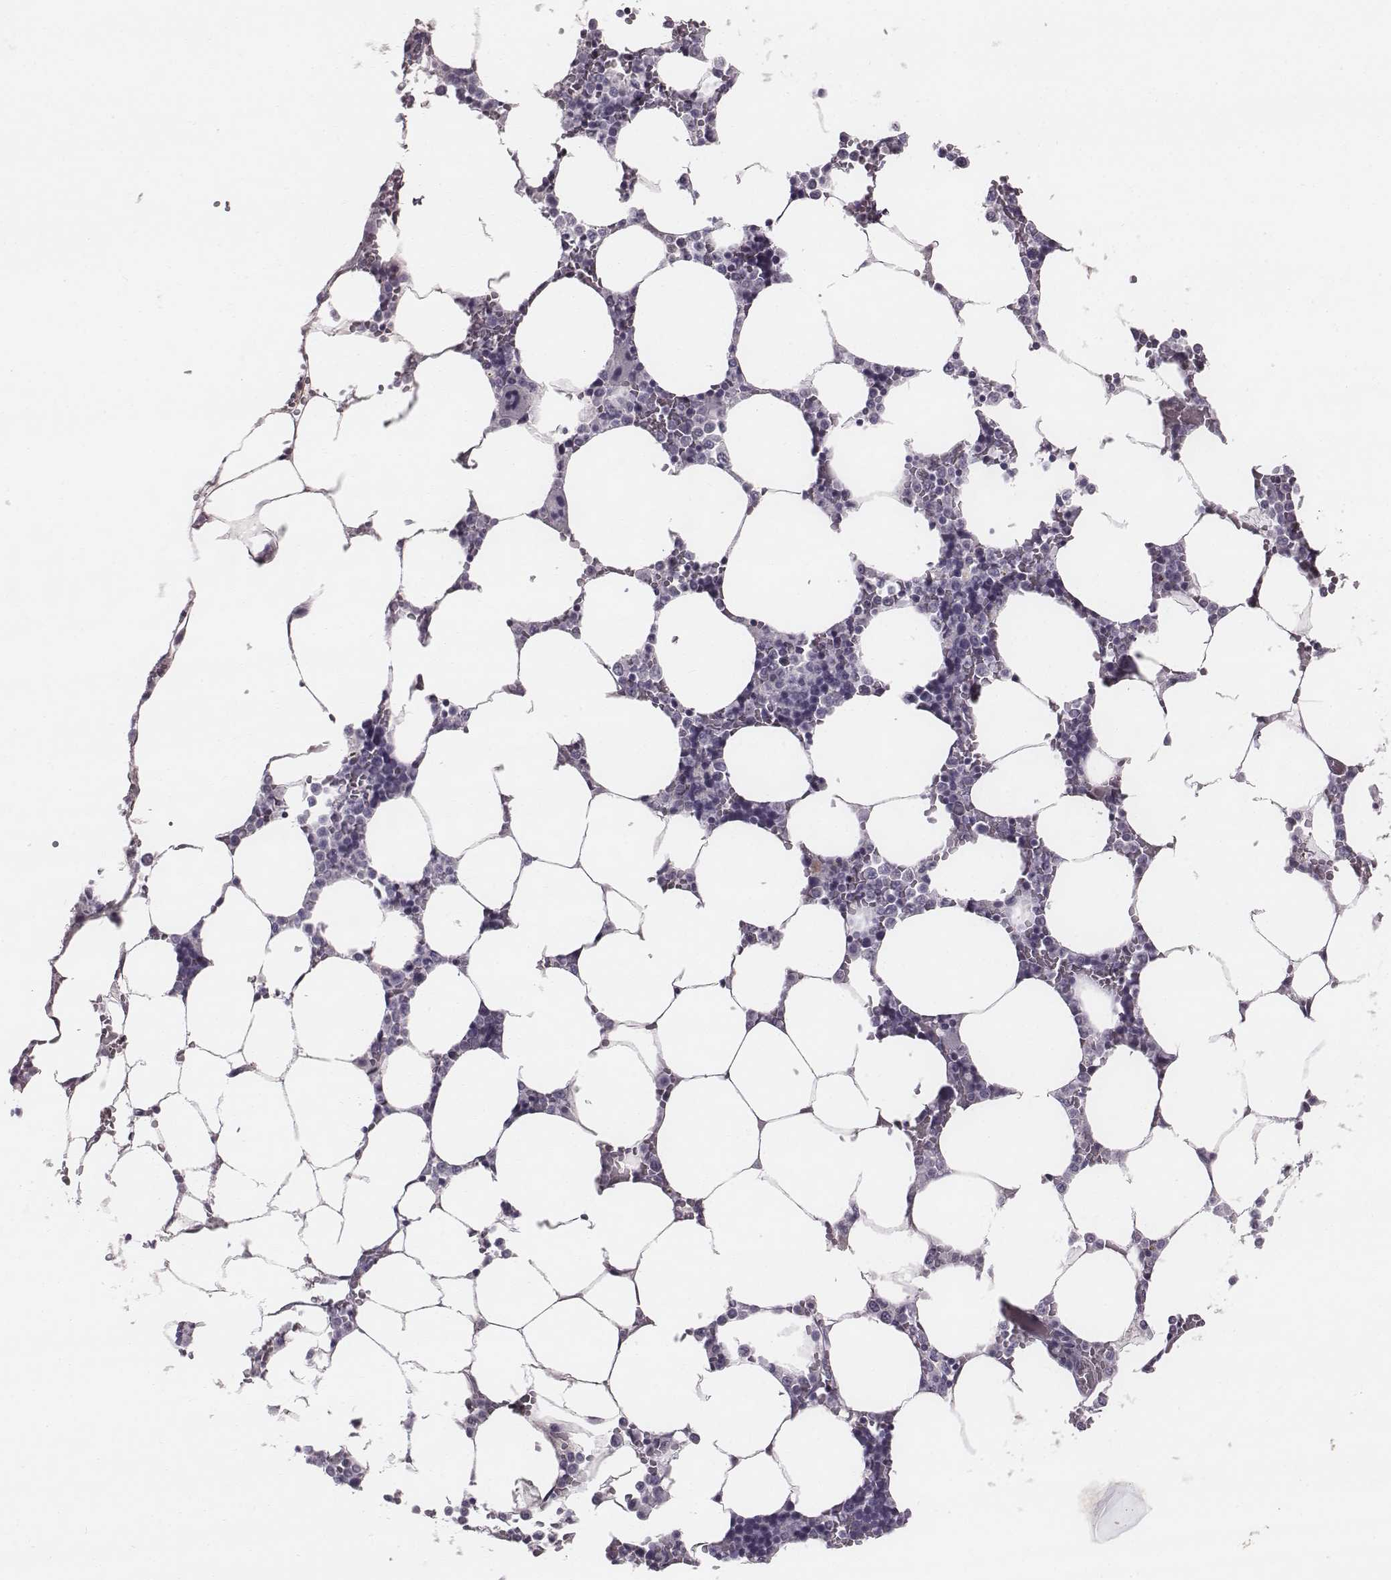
{"staining": {"intensity": "negative", "quantity": "none", "location": "none"}, "tissue": "bone marrow", "cell_type": "Hematopoietic cells", "image_type": "normal", "snomed": [{"axis": "morphology", "description": "Normal tissue, NOS"}, {"axis": "topography", "description": "Bone marrow"}], "caption": "Photomicrograph shows no significant protein positivity in hematopoietic cells of unremarkable bone marrow. (Stains: DAB immunohistochemistry with hematoxylin counter stain, Microscopy: brightfield microscopy at high magnification).", "gene": "ENSG00000284762", "patient": {"sex": "female", "age": 52}}